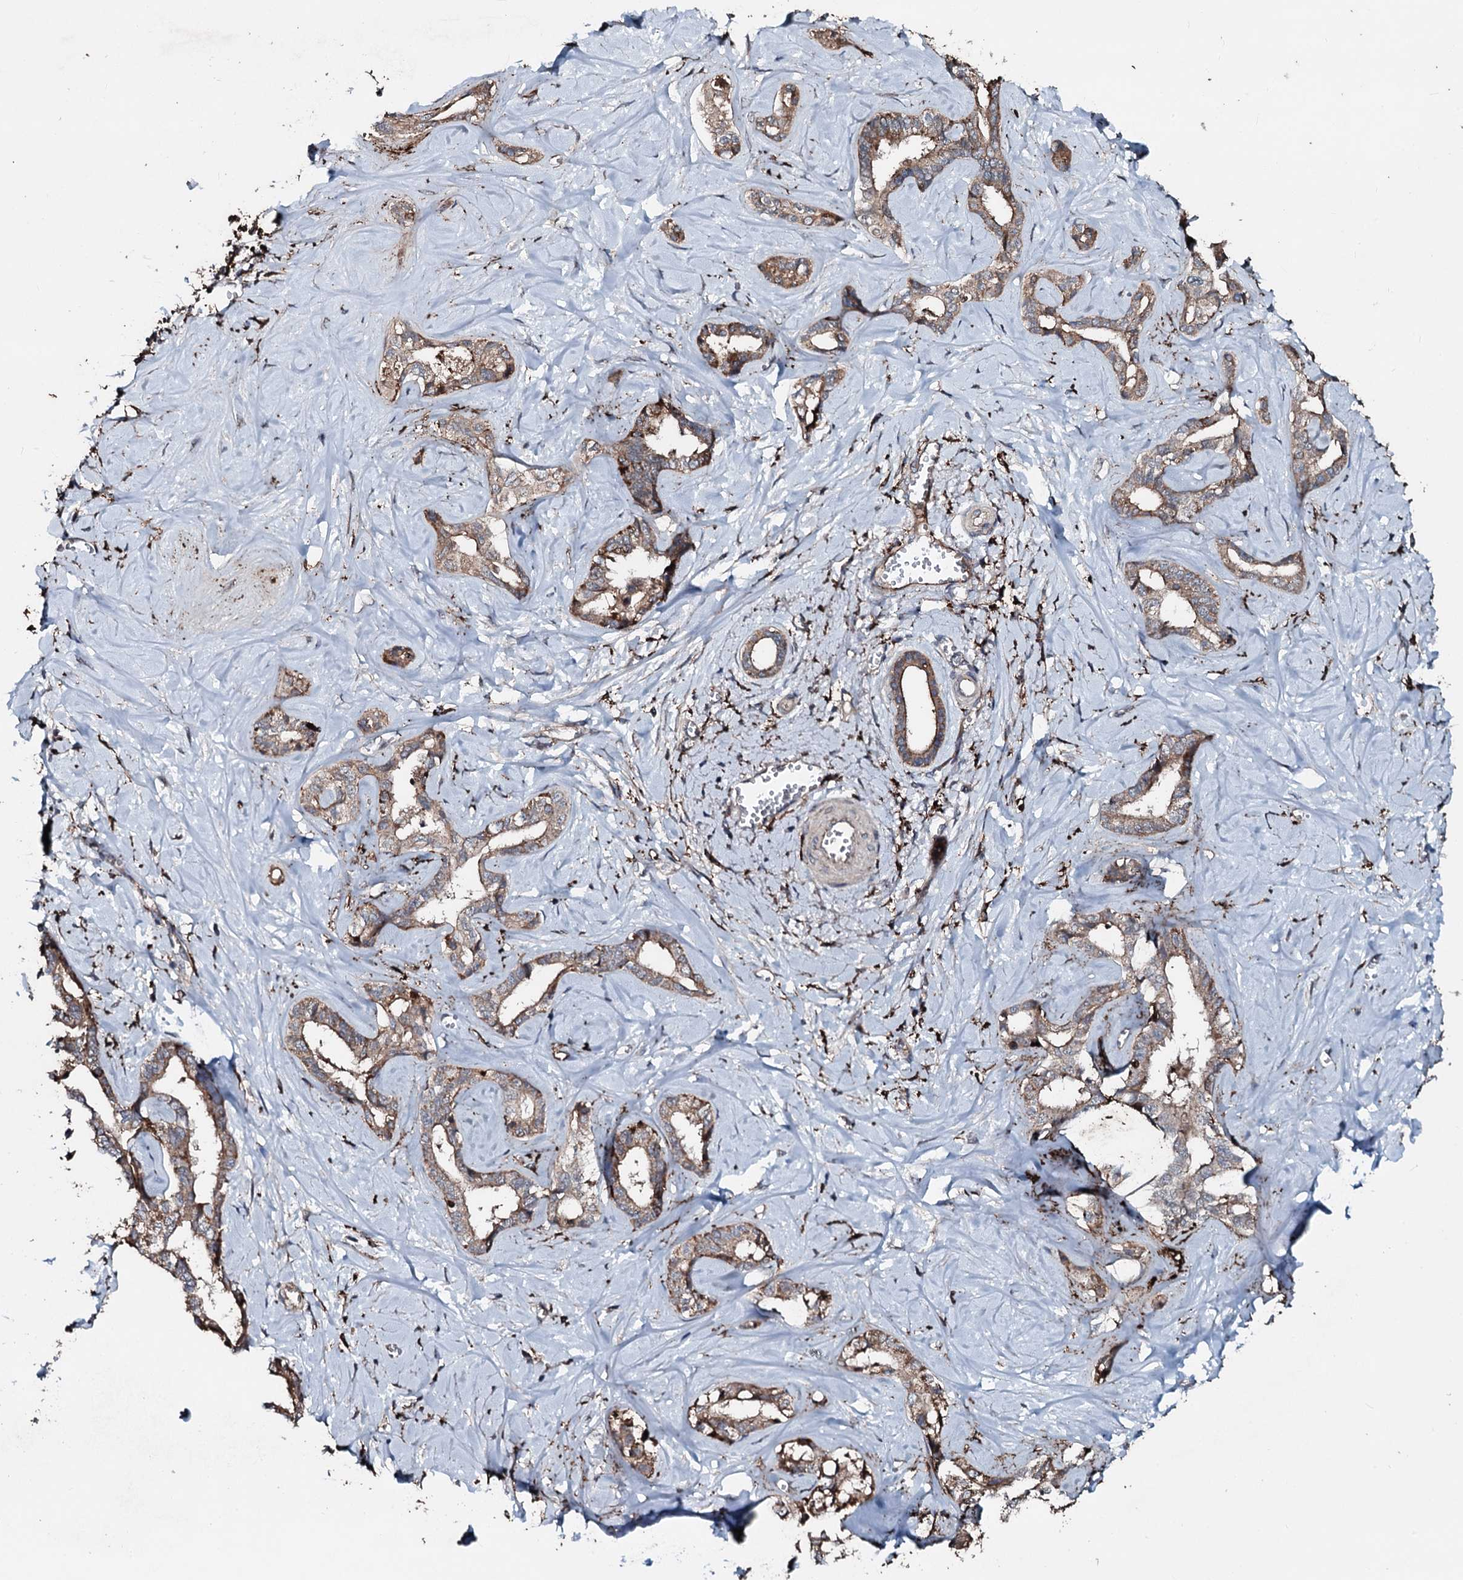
{"staining": {"intensity": "moderate", "quantity": "25%-75%", "location": "cytoplasmic/membranous"}, "tissue": "liver cancer", "cell_type": "Tumor cells", "image_type": "cancer", "snomed": [{"axis": "morphology", "description": "Cholangiocarcinoma"}, {"axis": "topography", "description": "Liver"}], "caption": "Immunohistochemistry micrograph of human liver cholangiocarcinoma stained for a protein (brown), which exhibits medium levels of moderate cytoplasmic/membranous staining in approximately 25%-75% of tumor cells.", "gene": "TPGS2", "patient": {"sex": "female", "age": 77}}